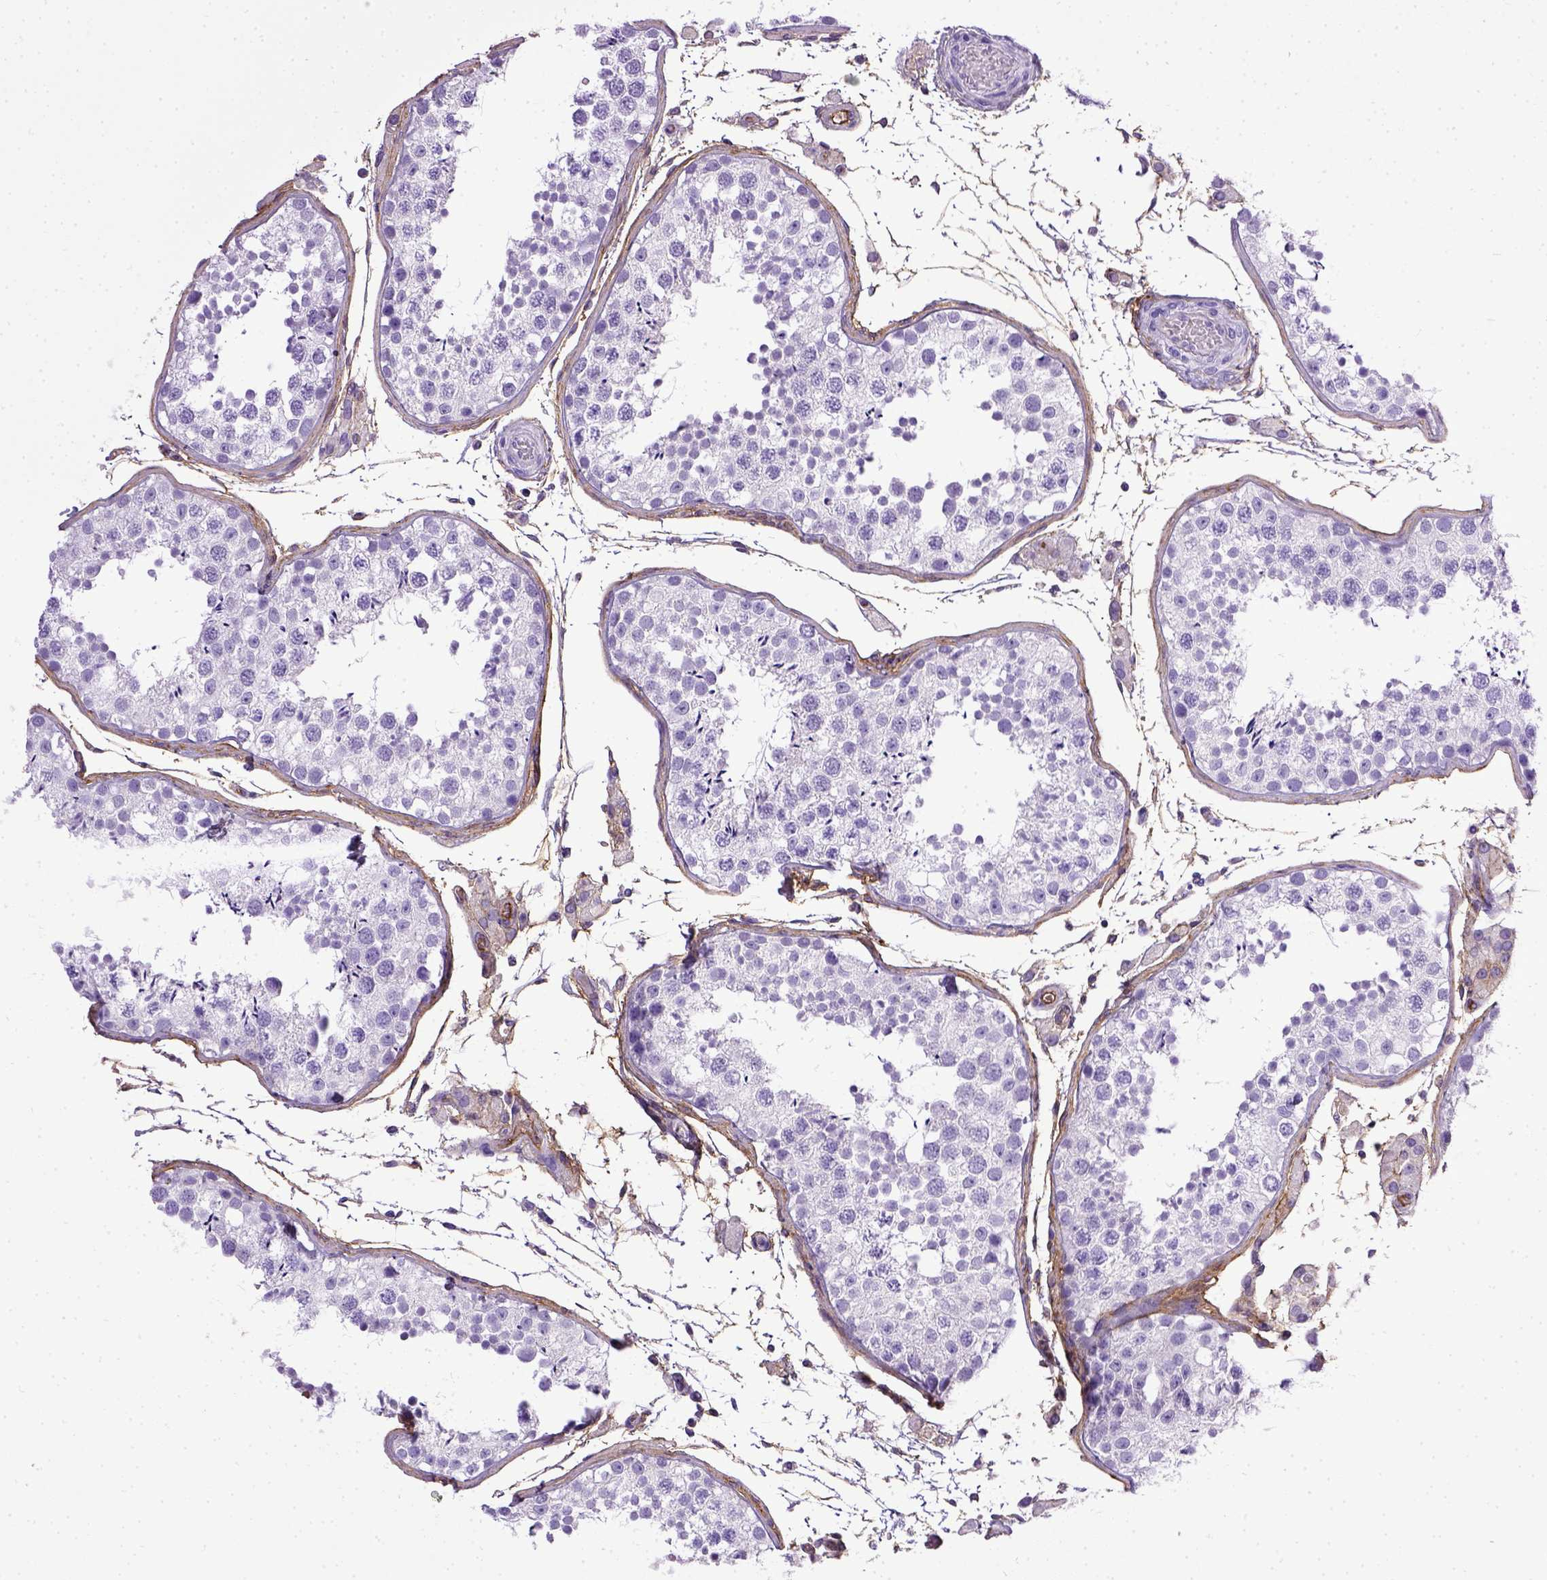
{"staining": {"intensity": "negative", "quantity": "none", "location": "none"}, "tissue": "testis", "cell_type": "Cells in seminiferous ducts", "image_type": "normal", "snomed": [{"axis": "morphology", "description": "Normal tissue, NOS"}, {"axis": "topography", "description": "Testis"}], "caption": "Histopathology image shows no significant protein expression in cells in seminiferous ducts of benign testis.", "gene": "ENG", "patient": {"sex": "male", "age": 29}}